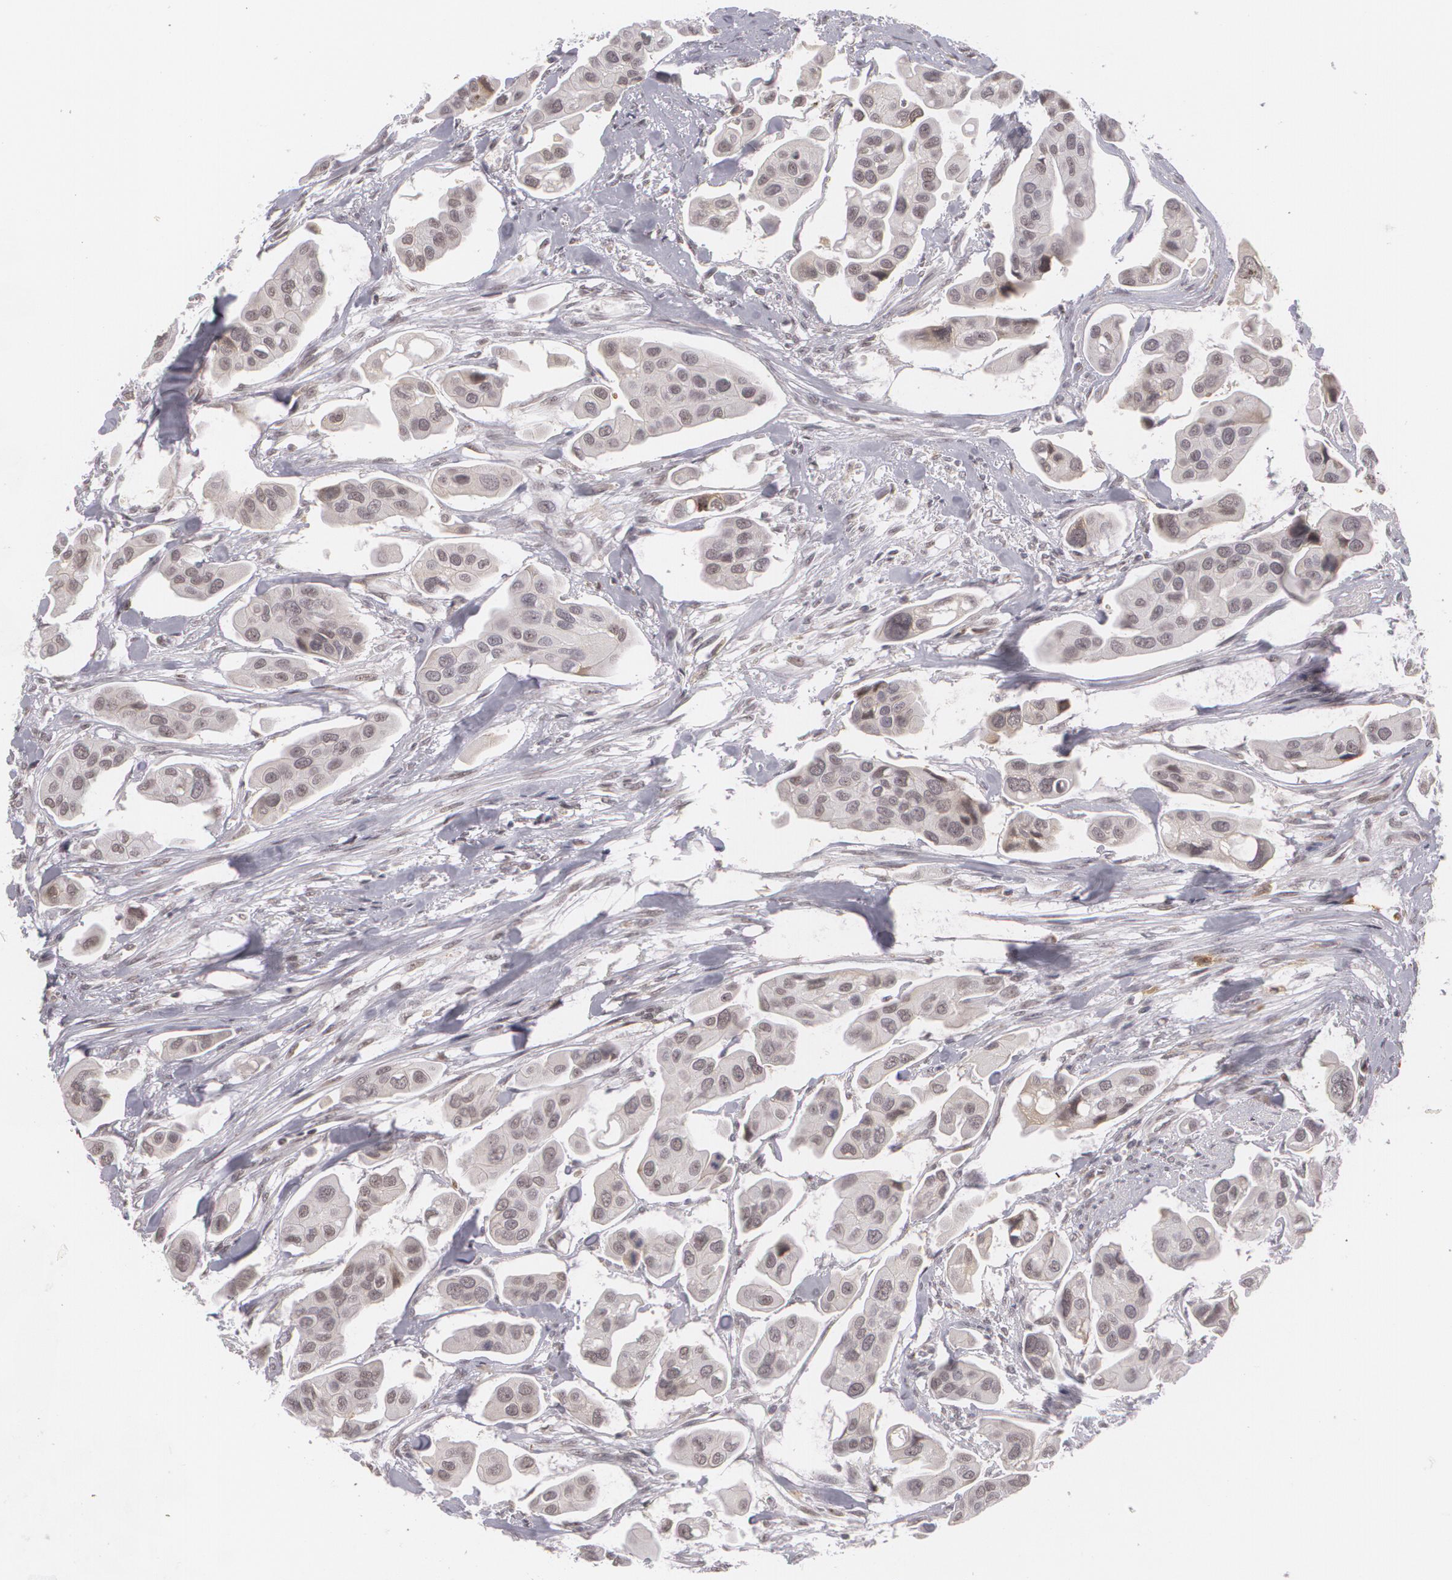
{"staining": {"intensity": "weak", "quantity": "25%-75%", "location": "nuclear"}, "tissue": "urothelial cancer", "cell_type": "Tumor cells", "image_type": "cancer", "snomed": [{"axis": "morphology", "description": "Adenocarcinoma, NOS"}, {"axis": "topography", "description": "Urinary bladder"}], "caption": "Immunohistochemical staining of human urothelial cancer exhibits low levels of weak nuclear positivity in about 25%-75% of tumor cells.", "gene": "RRP7A", "patient": {"sex": "male", "age": 61}}